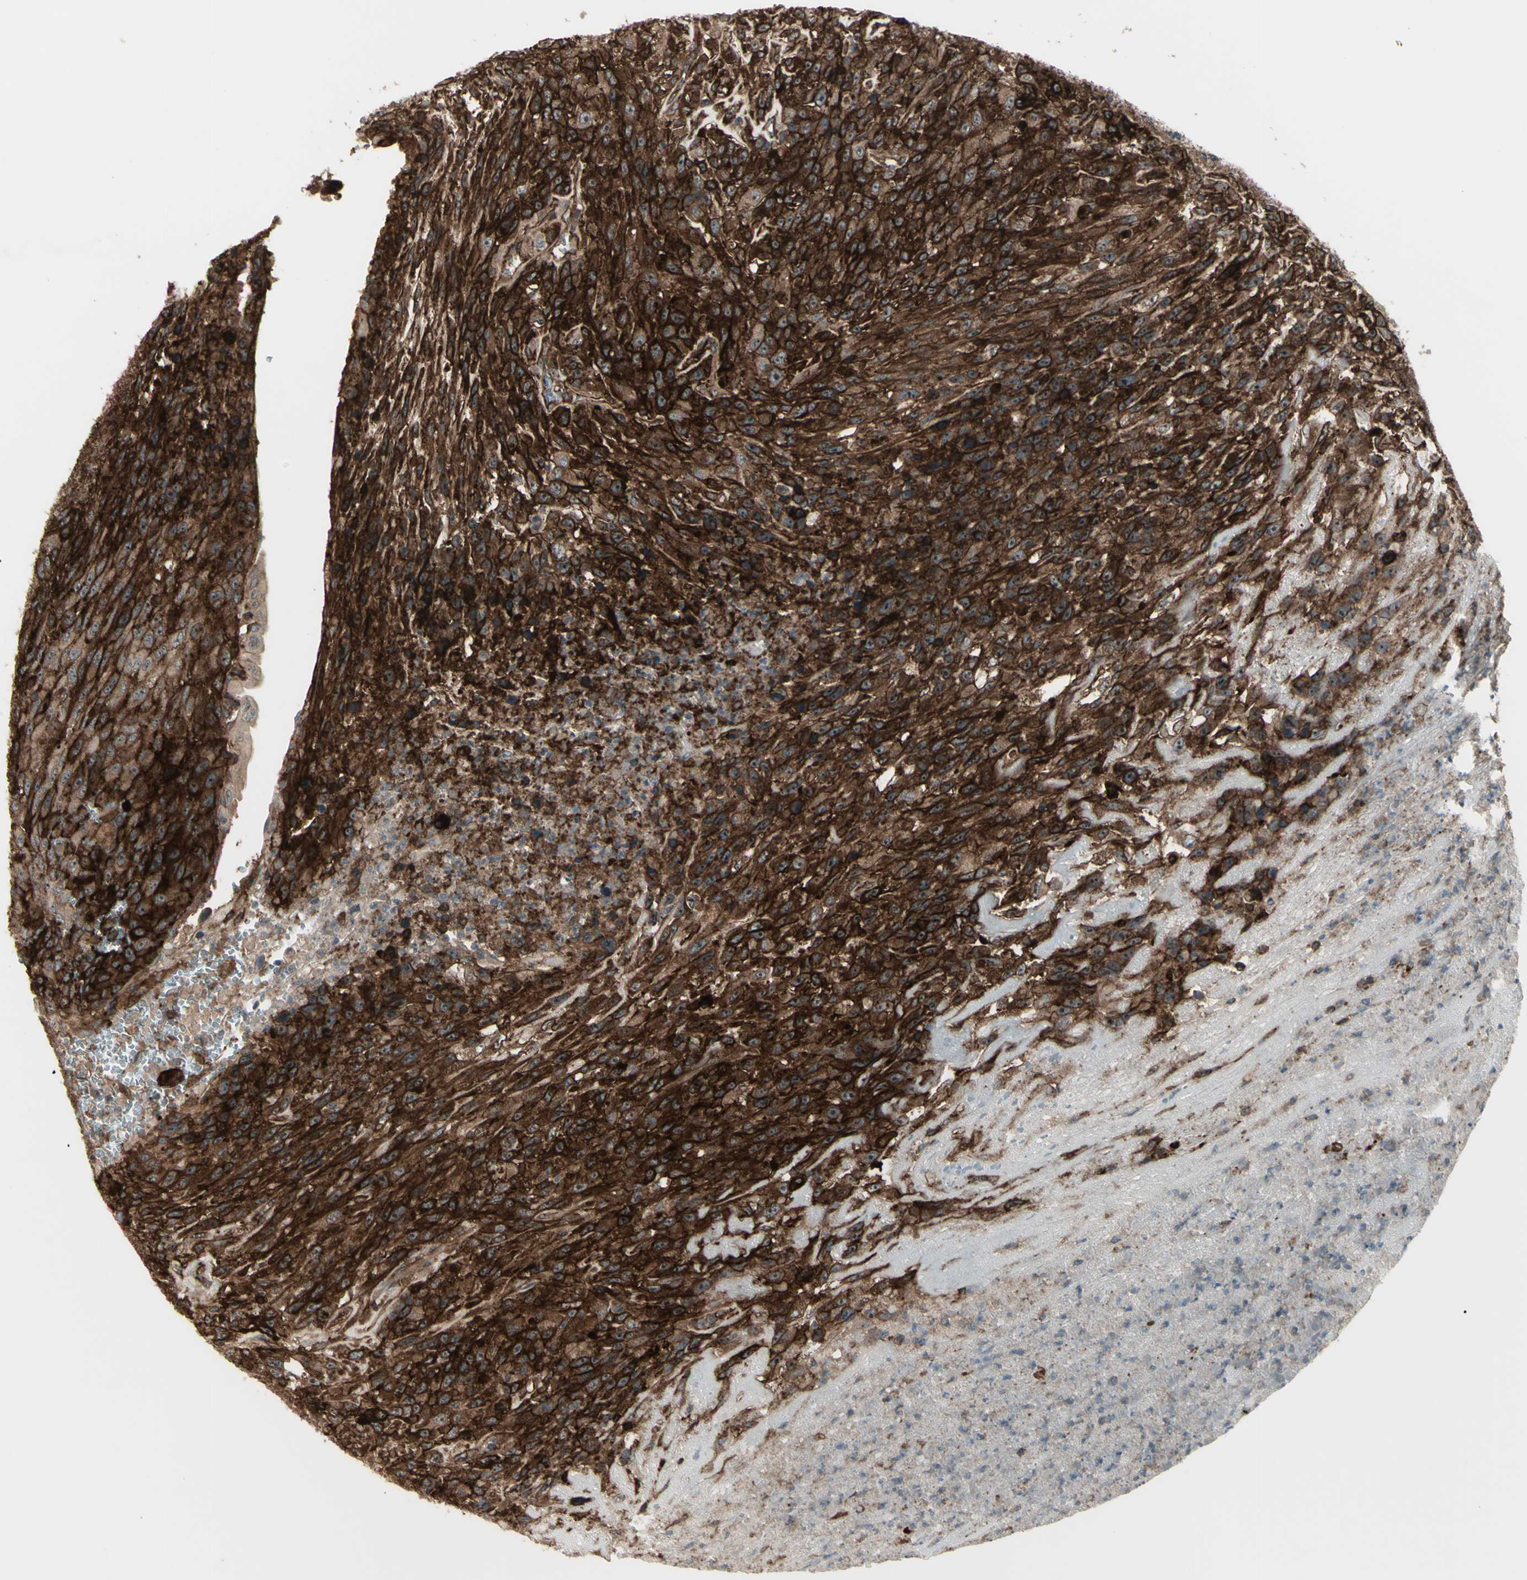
{"staining": {"intensity": "strong", "quantity": ">75%", "location": "cytoplasmic/membranous"}, "tissue": "urothelial cancer", "cell_type": "Tumor cells", "image_type": "cancer", "snomed": [{"axis": "morphology", "description": "Urothelial carcinoma, High grade"}, {"axis": "topography", "description": "Urinary bladder"}], "caption": "IHC micrograph of neoplastic tissue: human high-grade urothelial carcinoma stained using immunohistochemistry exhibits high levels of strong protein expression localized specifically in the cytoplasmic/membranous of tumor cells, appearing as a cytoplasmic/membranous brown color.", "gene": "FXYD5", "patient": {"sex": "male", "age": 66}}